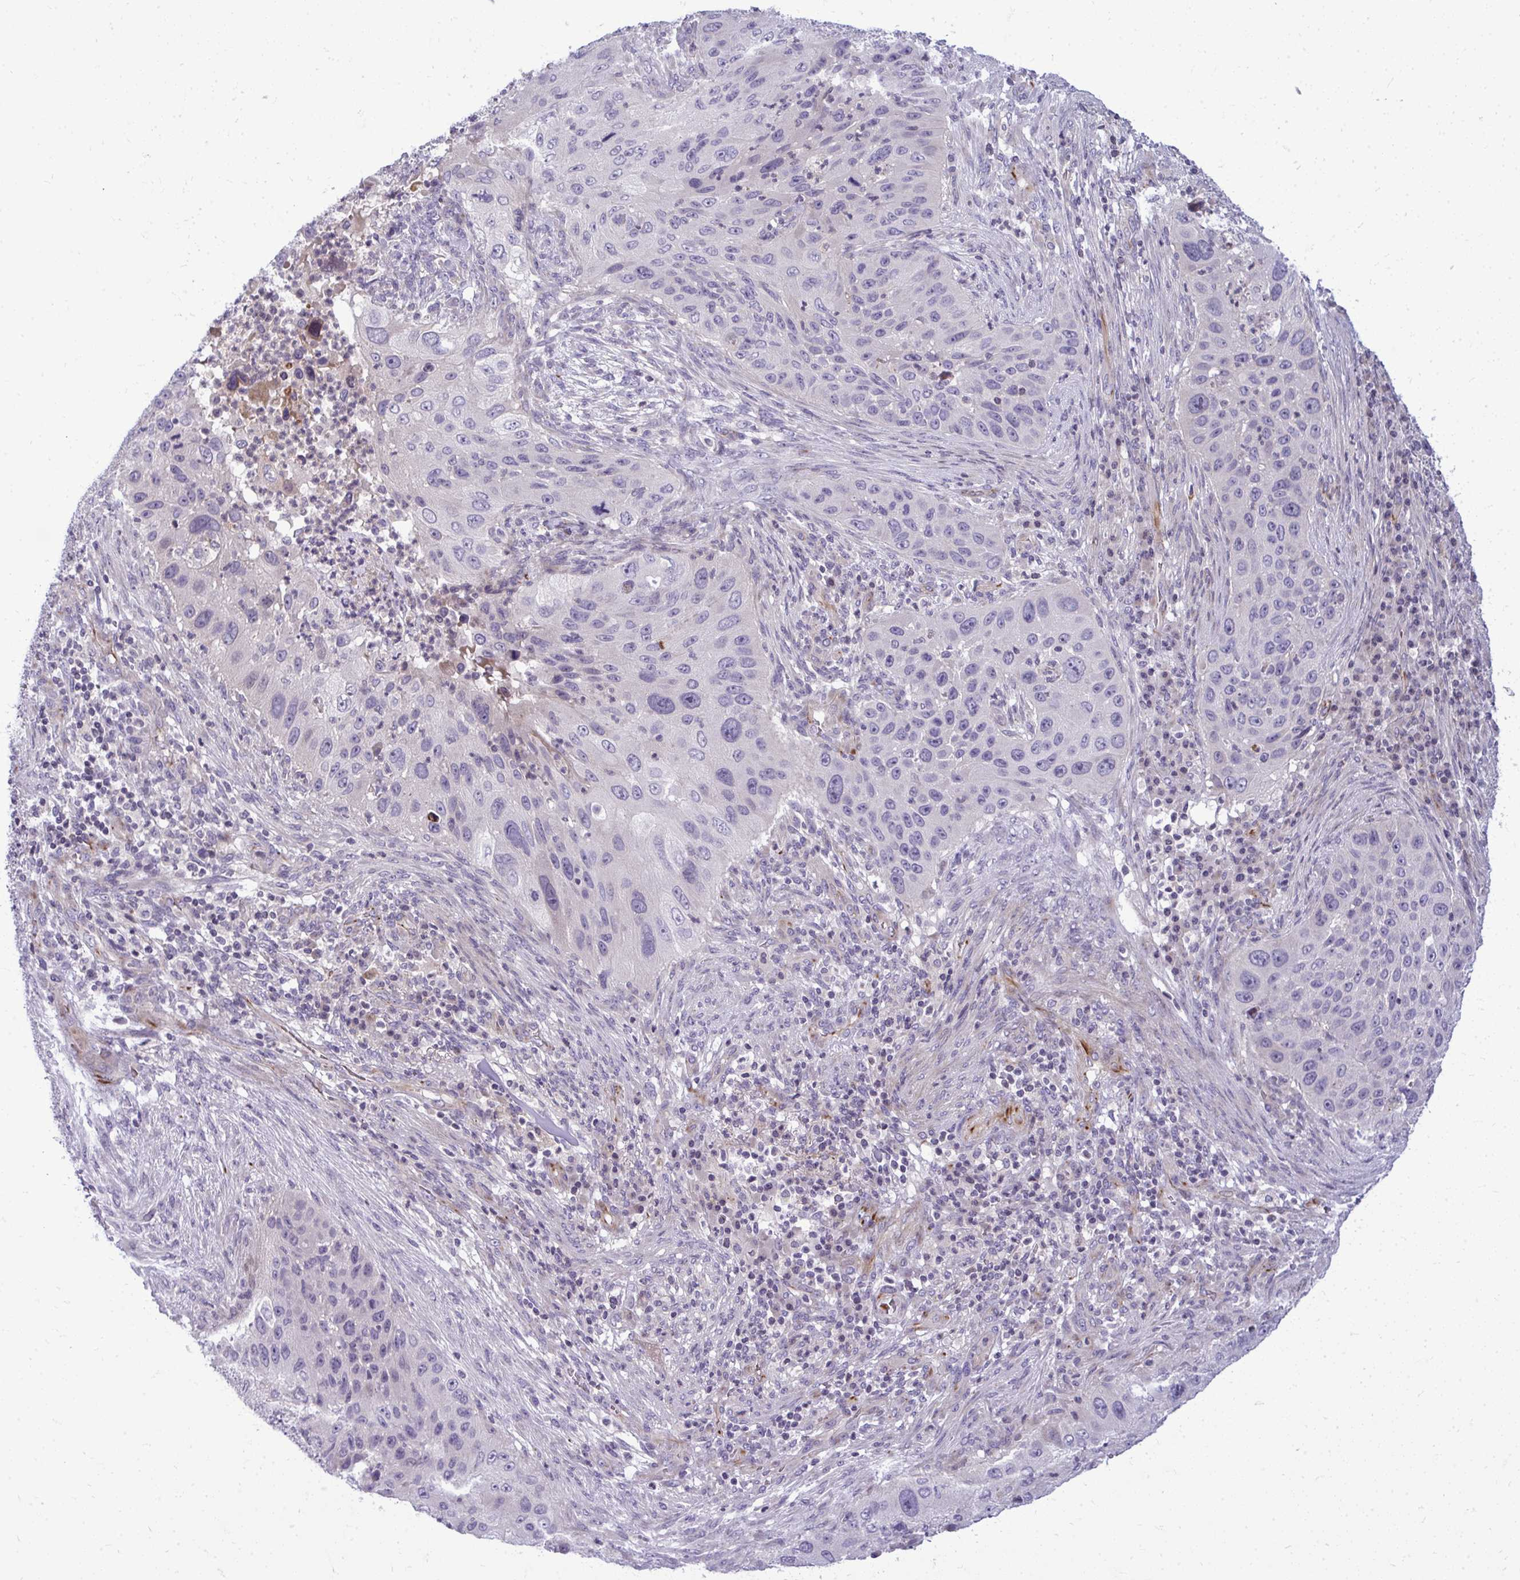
{"staining": {"intensity": "negative", "quantity": "none", "location": "none"}, "tissue": "lung cancer", "cell_type": "Tumor cells", "image_type": "cancer", "snomed": [{"axis": "morphology", "description": "Squamous cell carcinoma, NOS"}, {"axis": "topography", "description": "Lung"}], "caption": "Tumor cells are negative for brown protein staining in lung cancer (squamous cell carcinoma).", "gene": "SLC14A1", "patient": {"sex": "male", "age": 63}}